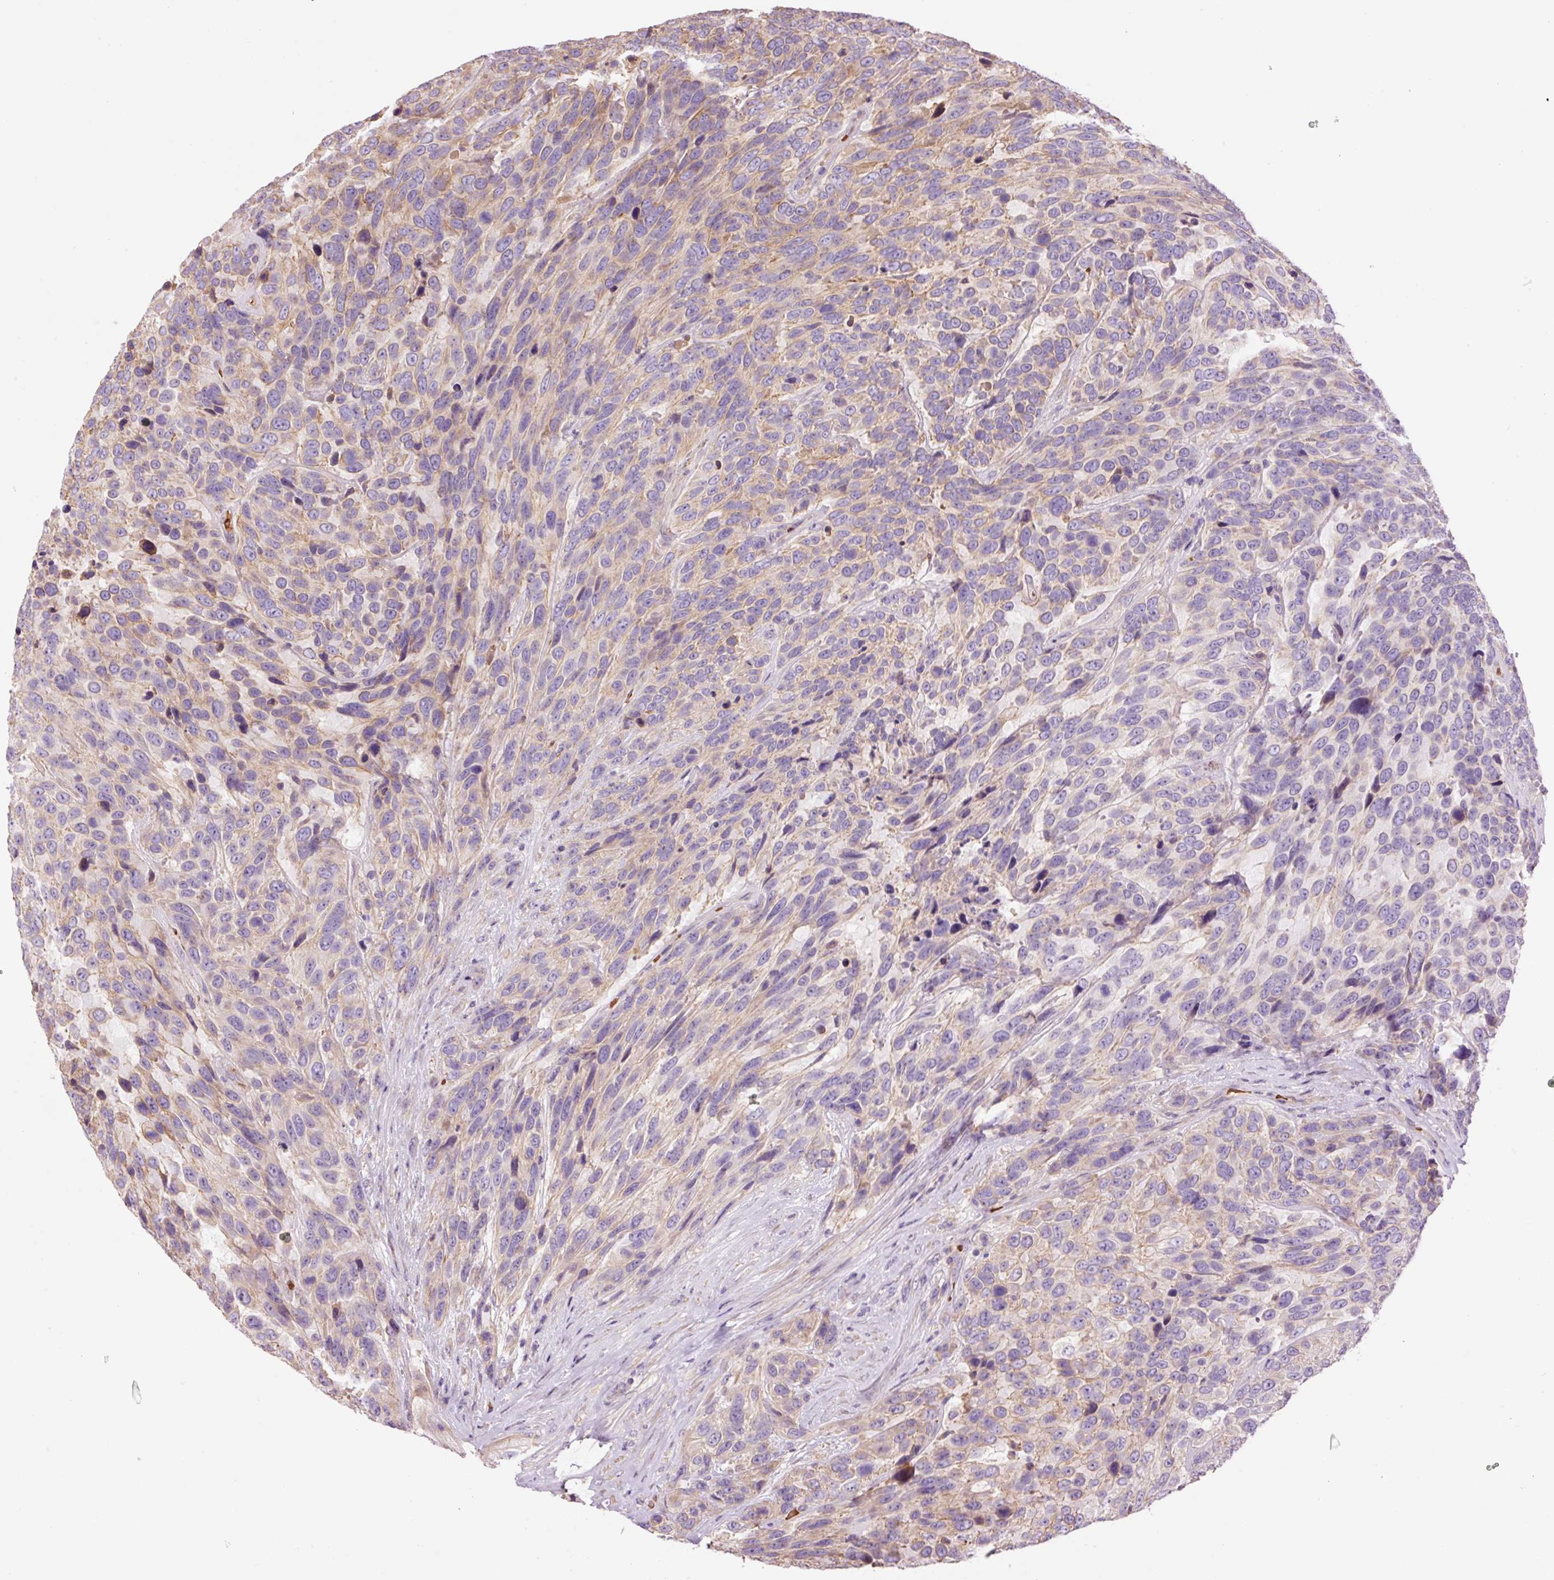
{"staining": {"intensity": "weak", "quantity": "25%-75%", "location": "cytoplasmic/membranous"}, "tissue": "urothelial cancer", "cell_type": "Tumor cells", "image_type": "cancer", "snomed": [{"axis": "morphology", "description": "Urothelial carcinoma, High grade"}, {"axis": "topography", "description": "Urinary bladder"}], "caption": "A brown stain highlights weak cytoplasmic/membranous positivity of a protein in urothelial cancer tumor cells.", "gene": "TMEM235", "patient": {"sex": "female", "age": 70}}